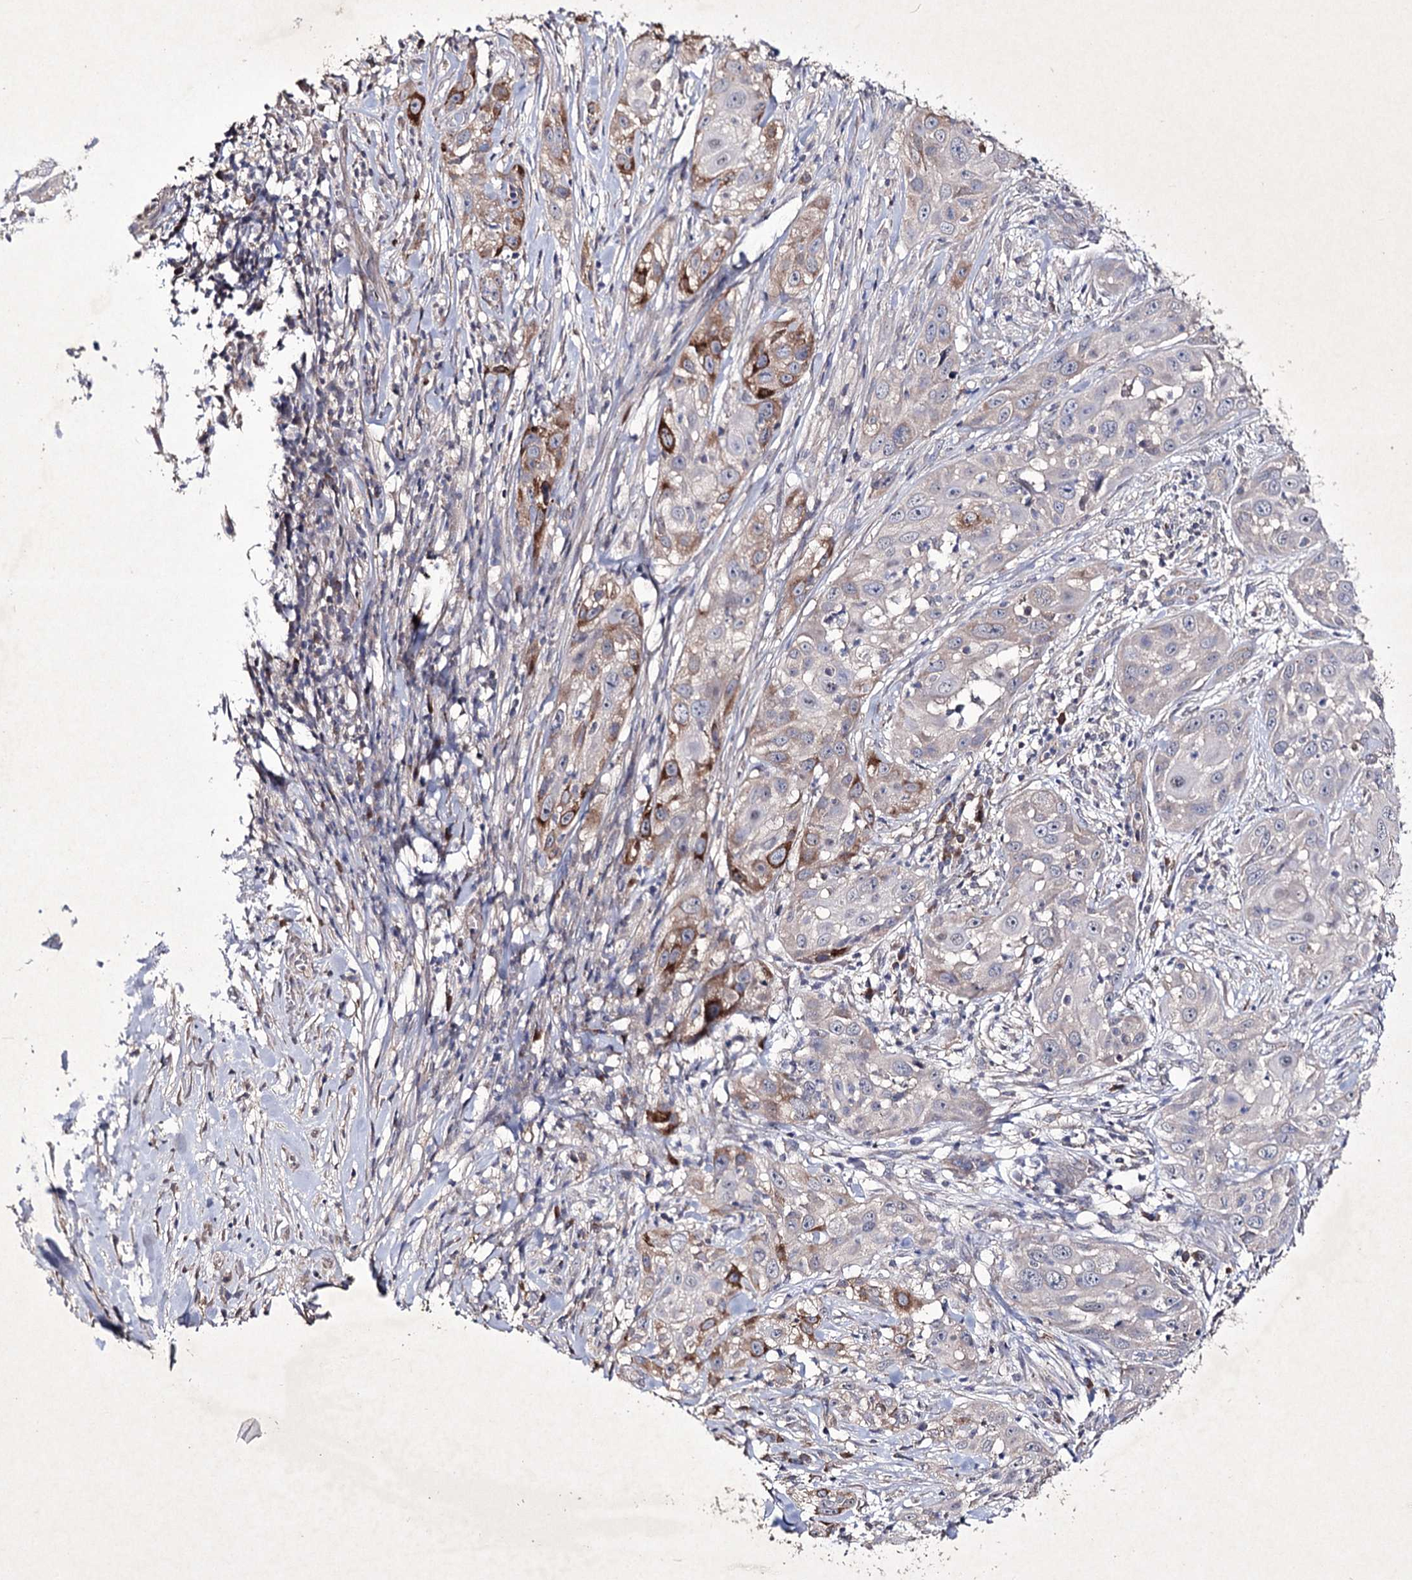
{"staining": {"intensity": "strong", "quantity": "<25%", "location": "cytoplasmic/membranous"}, "tissue": "skin cancer", "cell_type": "Tumor cells", "image_type": "cancer", "snomed": [{"axis": "morphology", "description": "Squamous cell carcinoma, NOS"}, {"axis": "topography", "description": "Skin"}], "caption": "A micrograph of human skin cancer (squamous cell carcinoma) stained for a protein displays strong cytoplasmic/membranous brown staining in tumor cells.", "gene": "SEMA4G", "patient": {"sex": "female", "age": 44}}